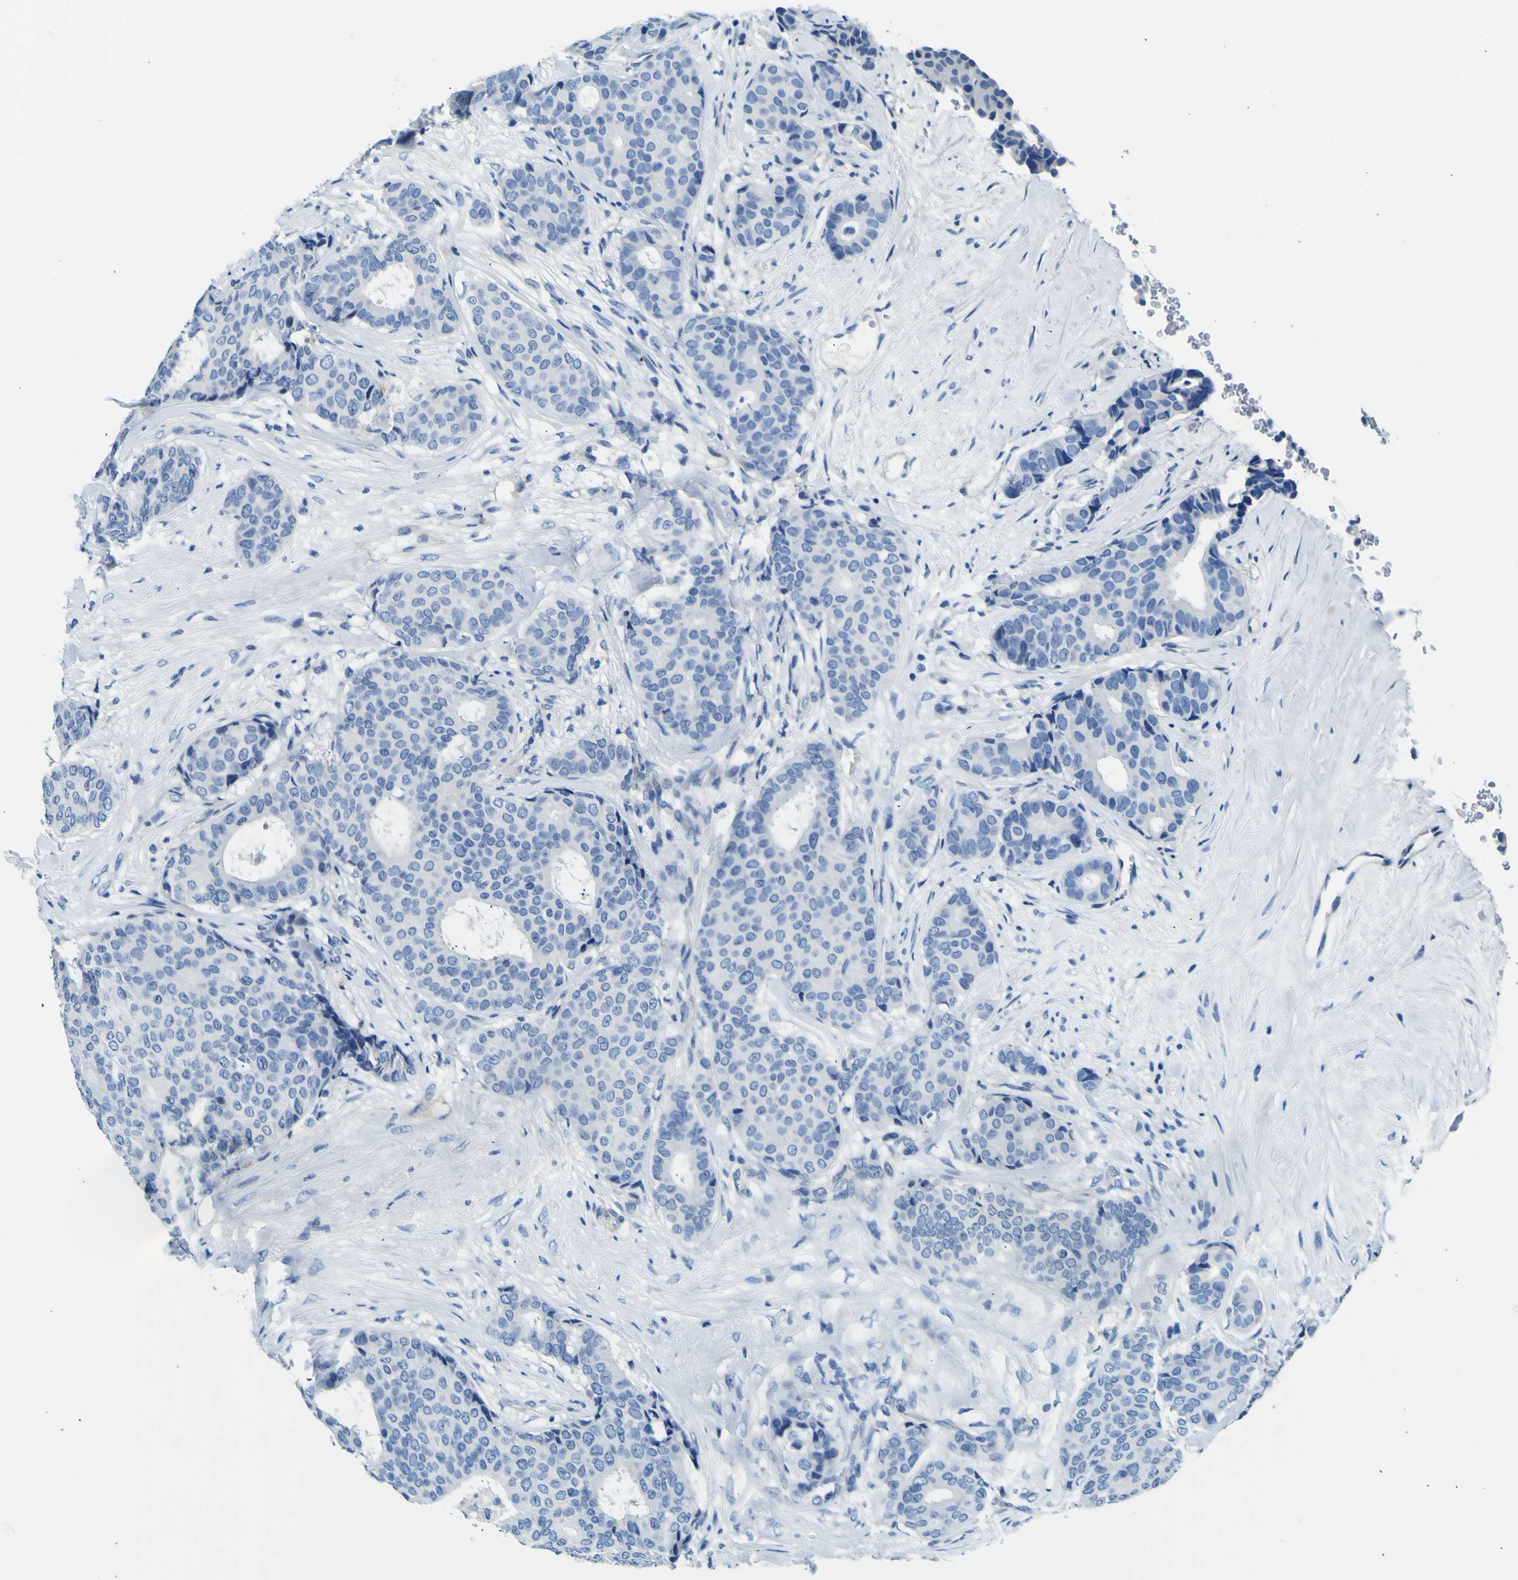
{"staining": {"intensity": "negative", "quantity": "none", "location": "none"}, "tissue": "breast cancer", "cell_type": "Tumor cells", "image_type": "cancer", "snomed": [{"axis": "morphology", "description": "Duct carcinoma"}, {"axis": "topography", "description": "Breast"}], "caption": "Immunohistochemistry image of neoplastic tissue: human invasive ductal carcinoma (breast) stained with DAB exhibits no significant protein staining in tumor cells.", "gene": "ADGRA2", "patient": {"sex": "female", "age": 75}}